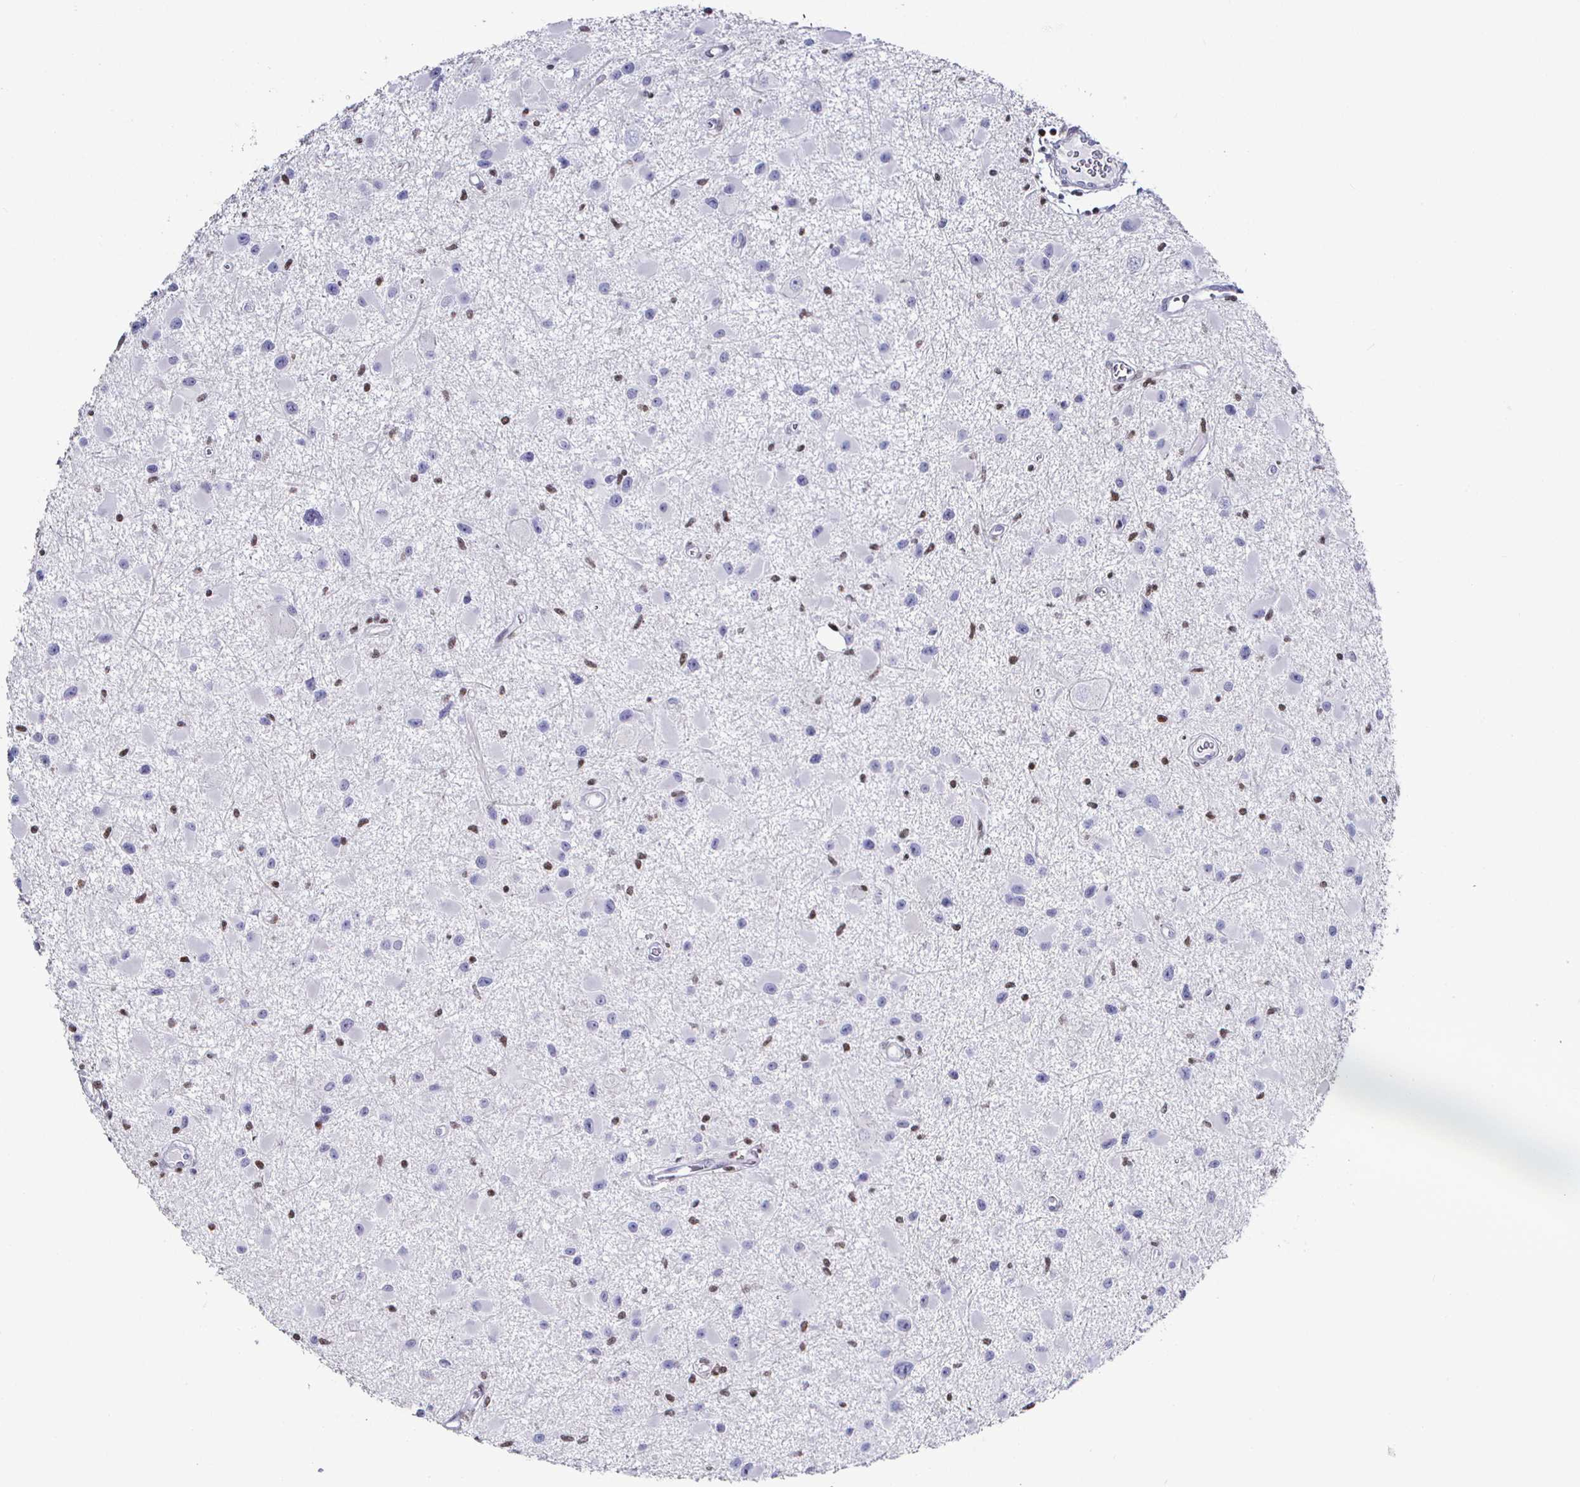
{"staining": {"intensity": "negative", "quantity": "none", "location": "none"}, "tissue": "glioma", "cell_type": "Tumor cells", "image_type": "cancer", "snomed": [{"axis": "morphology", "description": "Glioma, malignant, High grade"}, {"axis": "topography", "description": "Brain"}], "caption": "Tumor cells show no significant expression in malignant high-grade glioma.", "gene": "RUNX2", "patient": {"sex": "male", "age": 54}}